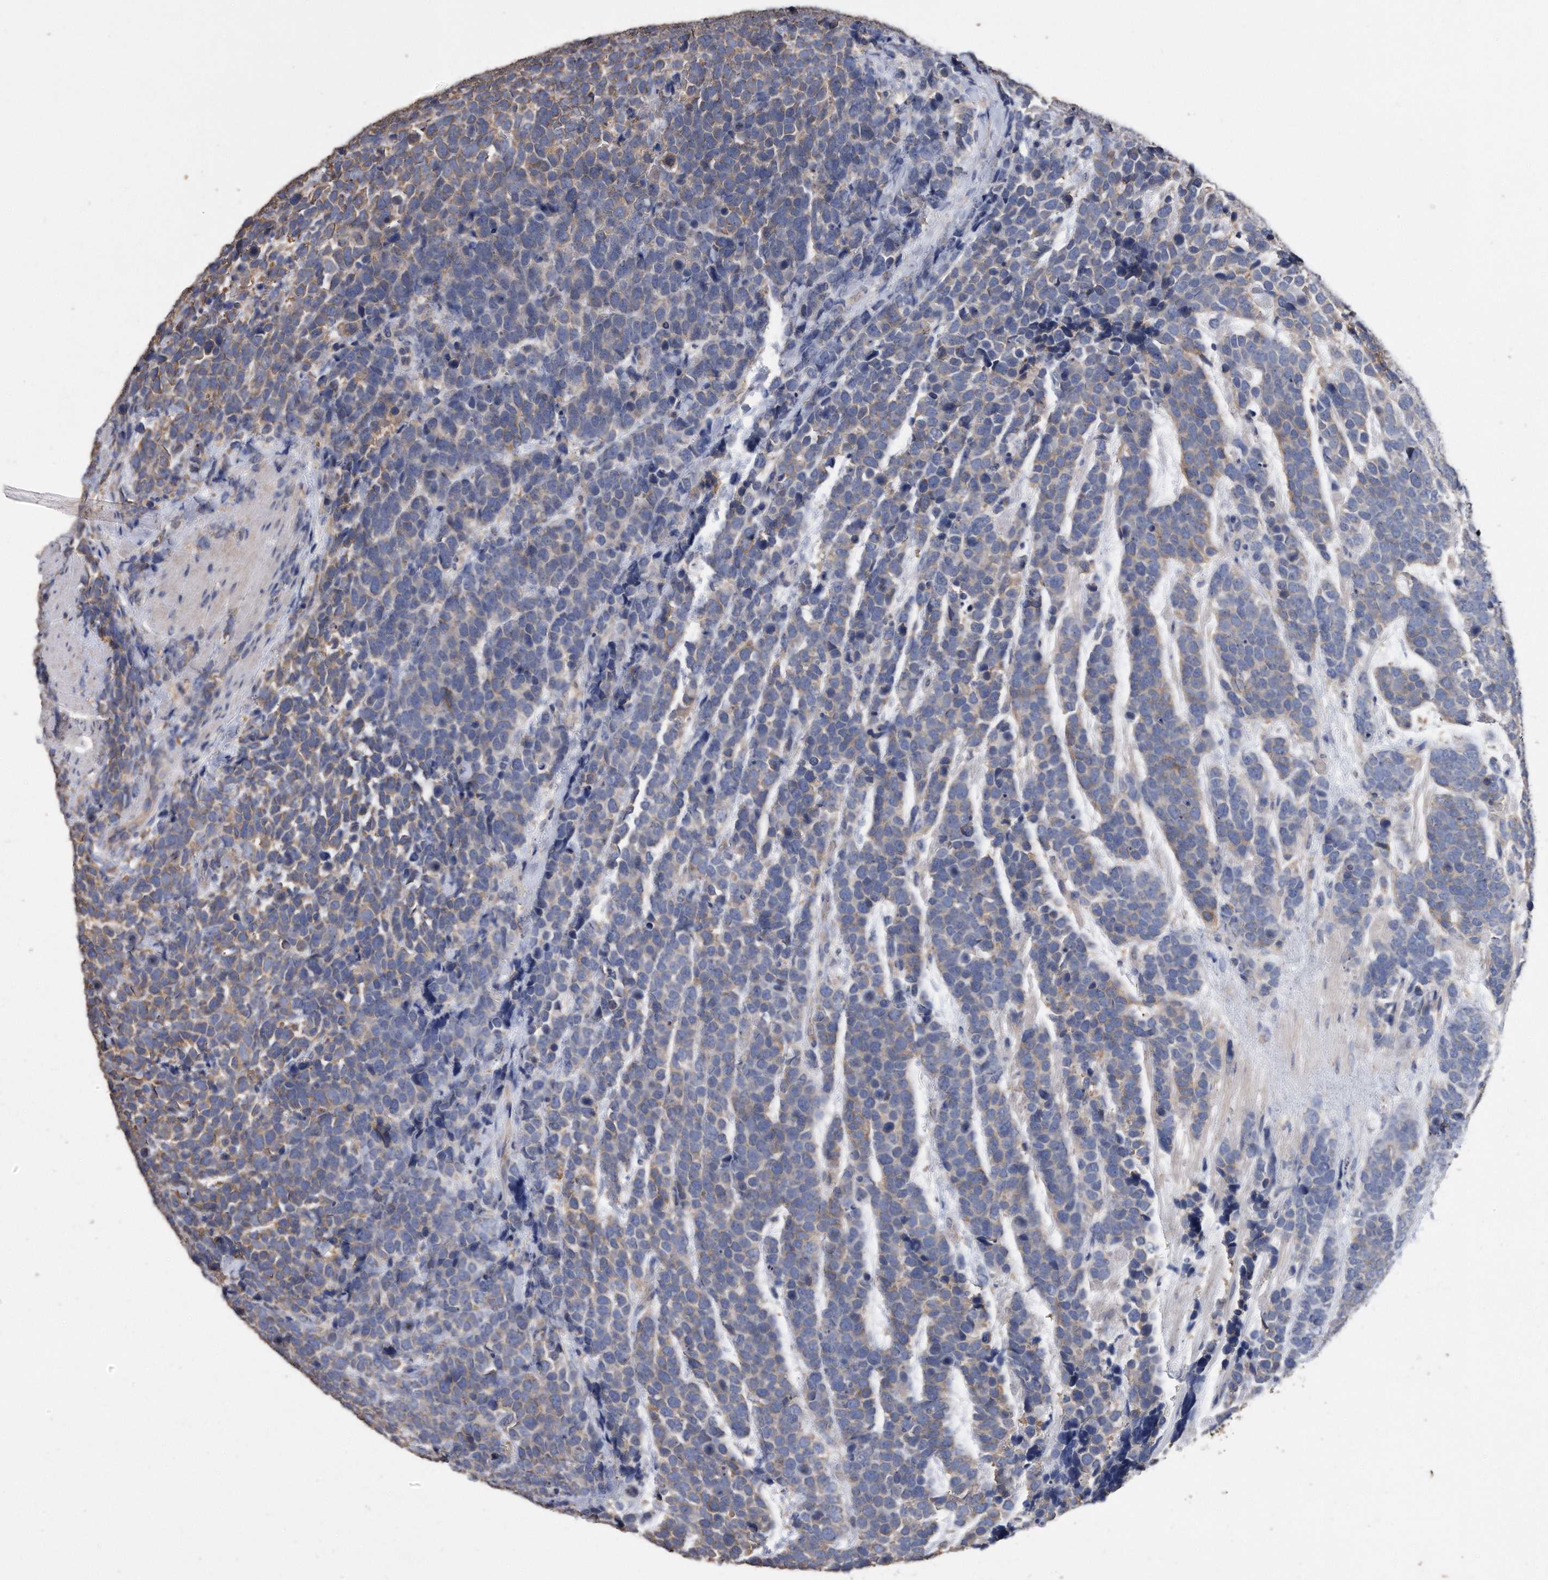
{"staining": {"intensity": "weak", "quantity": "25%-75%", "location": "cytoplasmic/membranous"}, "tissue": "urothelial cancer", "cell_type": "Tumor cells", "image_type": "cancer", "snomed": [{"axis": "morphology", "description": "Urothelial carcinoma, High grade"}, {"axis": "topography", "description": "Urinary bladder"}], "caption": "A histopathology image of human urothelial cancer stained for a protein exhibits weak cytoplasmic/membranous brown staining in tumor cells. (DAB IHC with brightfield microscopy, high magnification).", "gene": "CDCP1", "patient": {"sex": "female", "age": 82}}